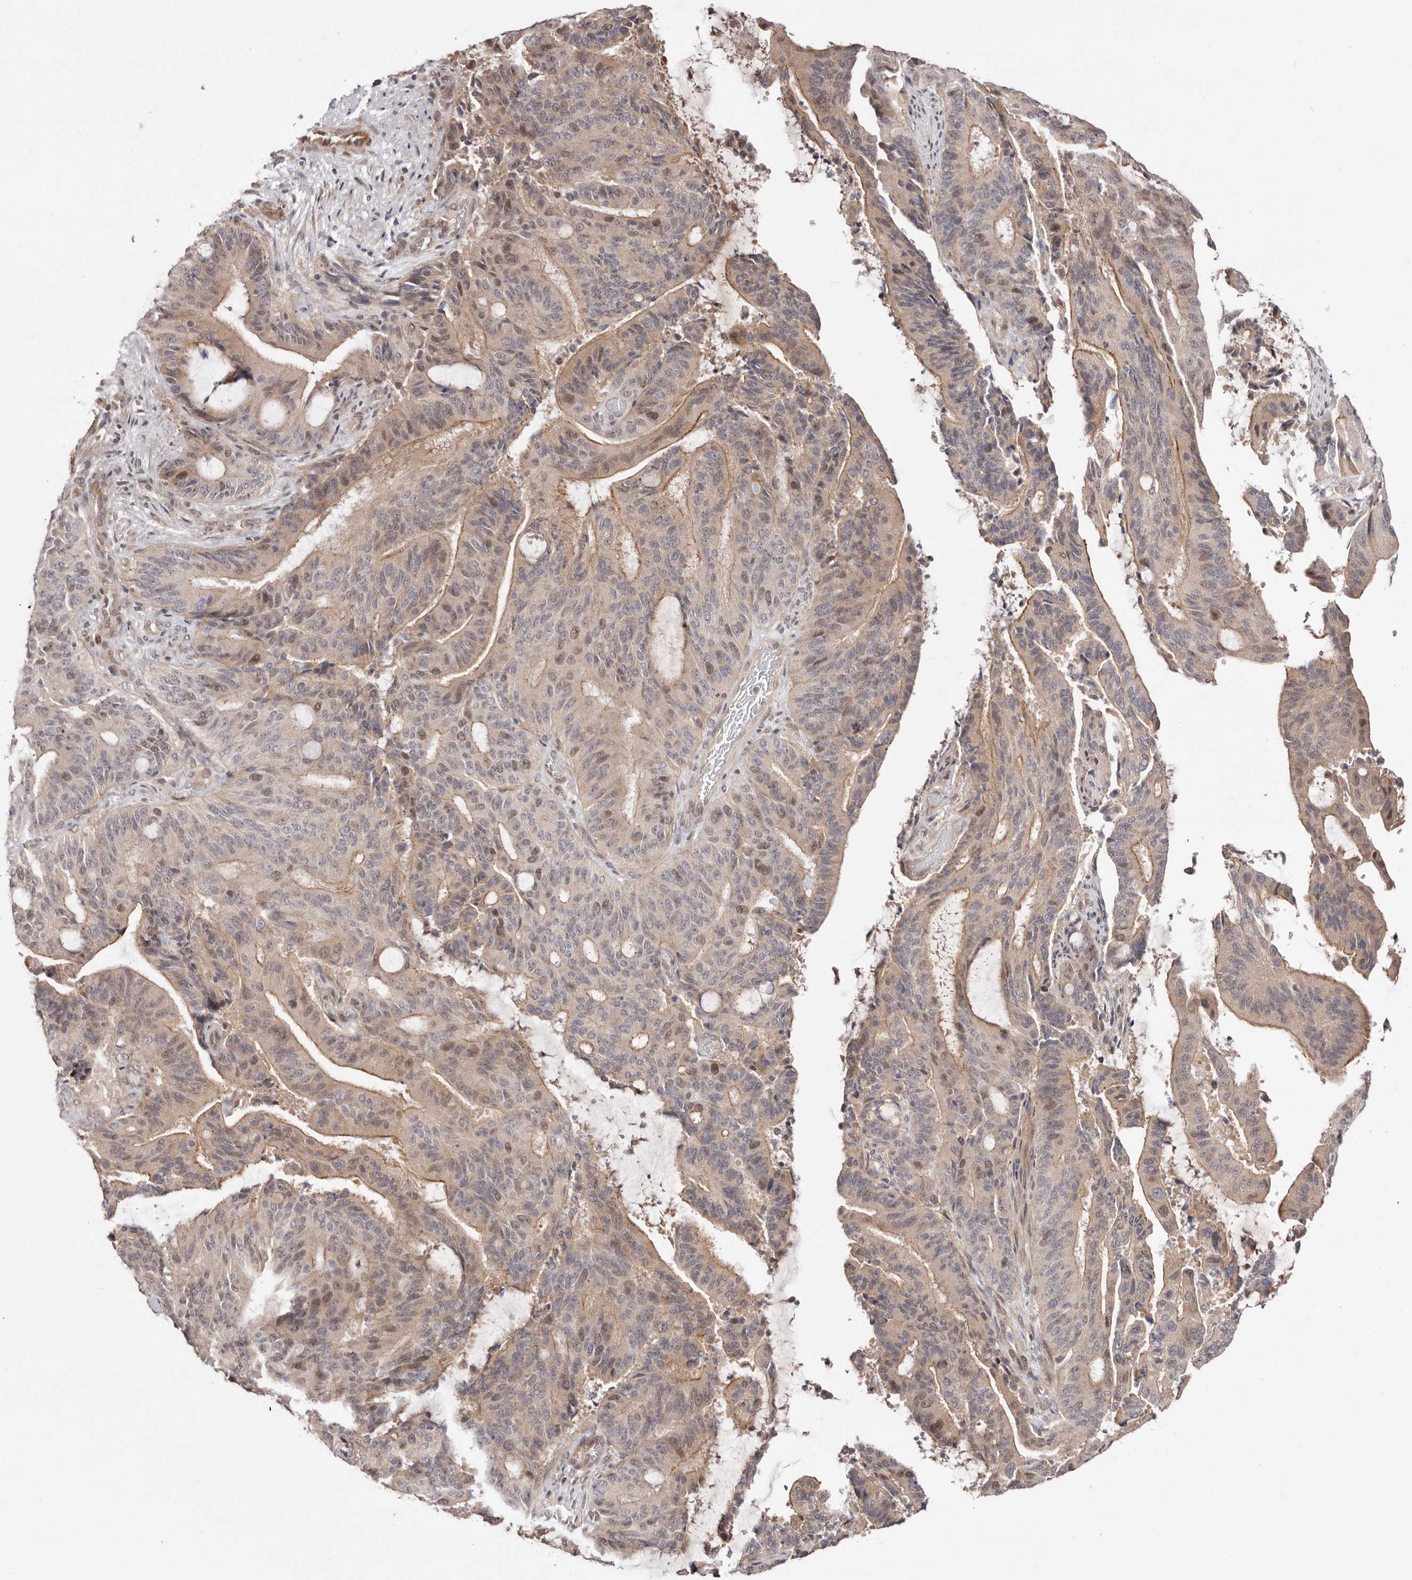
{"staining": {"intensity": "weak", "quantity": "<25%", "location": "cytoplasmic/membranous"}, "tissue": "liver cancer", "cell_type": "Tumor cells", "image_type": "cancer", "snomed": [{"axis": "morphology", "description": "Normal tissue, NOS"}, {"axis": "morphology", "description": "Cholangiocarcinoma"}, {"axis": "topography", "description": "Liver"}, {"axis": "topography", "description": "Peripheral nerve tissue"}], "caption": "Immunohistochemistry (IHC) micrograph of neoplastic tissue: human cholangiocarcinoma (liver) stained with DAB demonstrates no significant protein staining in tumor cells. Nuclei are stained in blue.", "gene": "EGR3", "patient": {"sex": "female", "age": 73}}